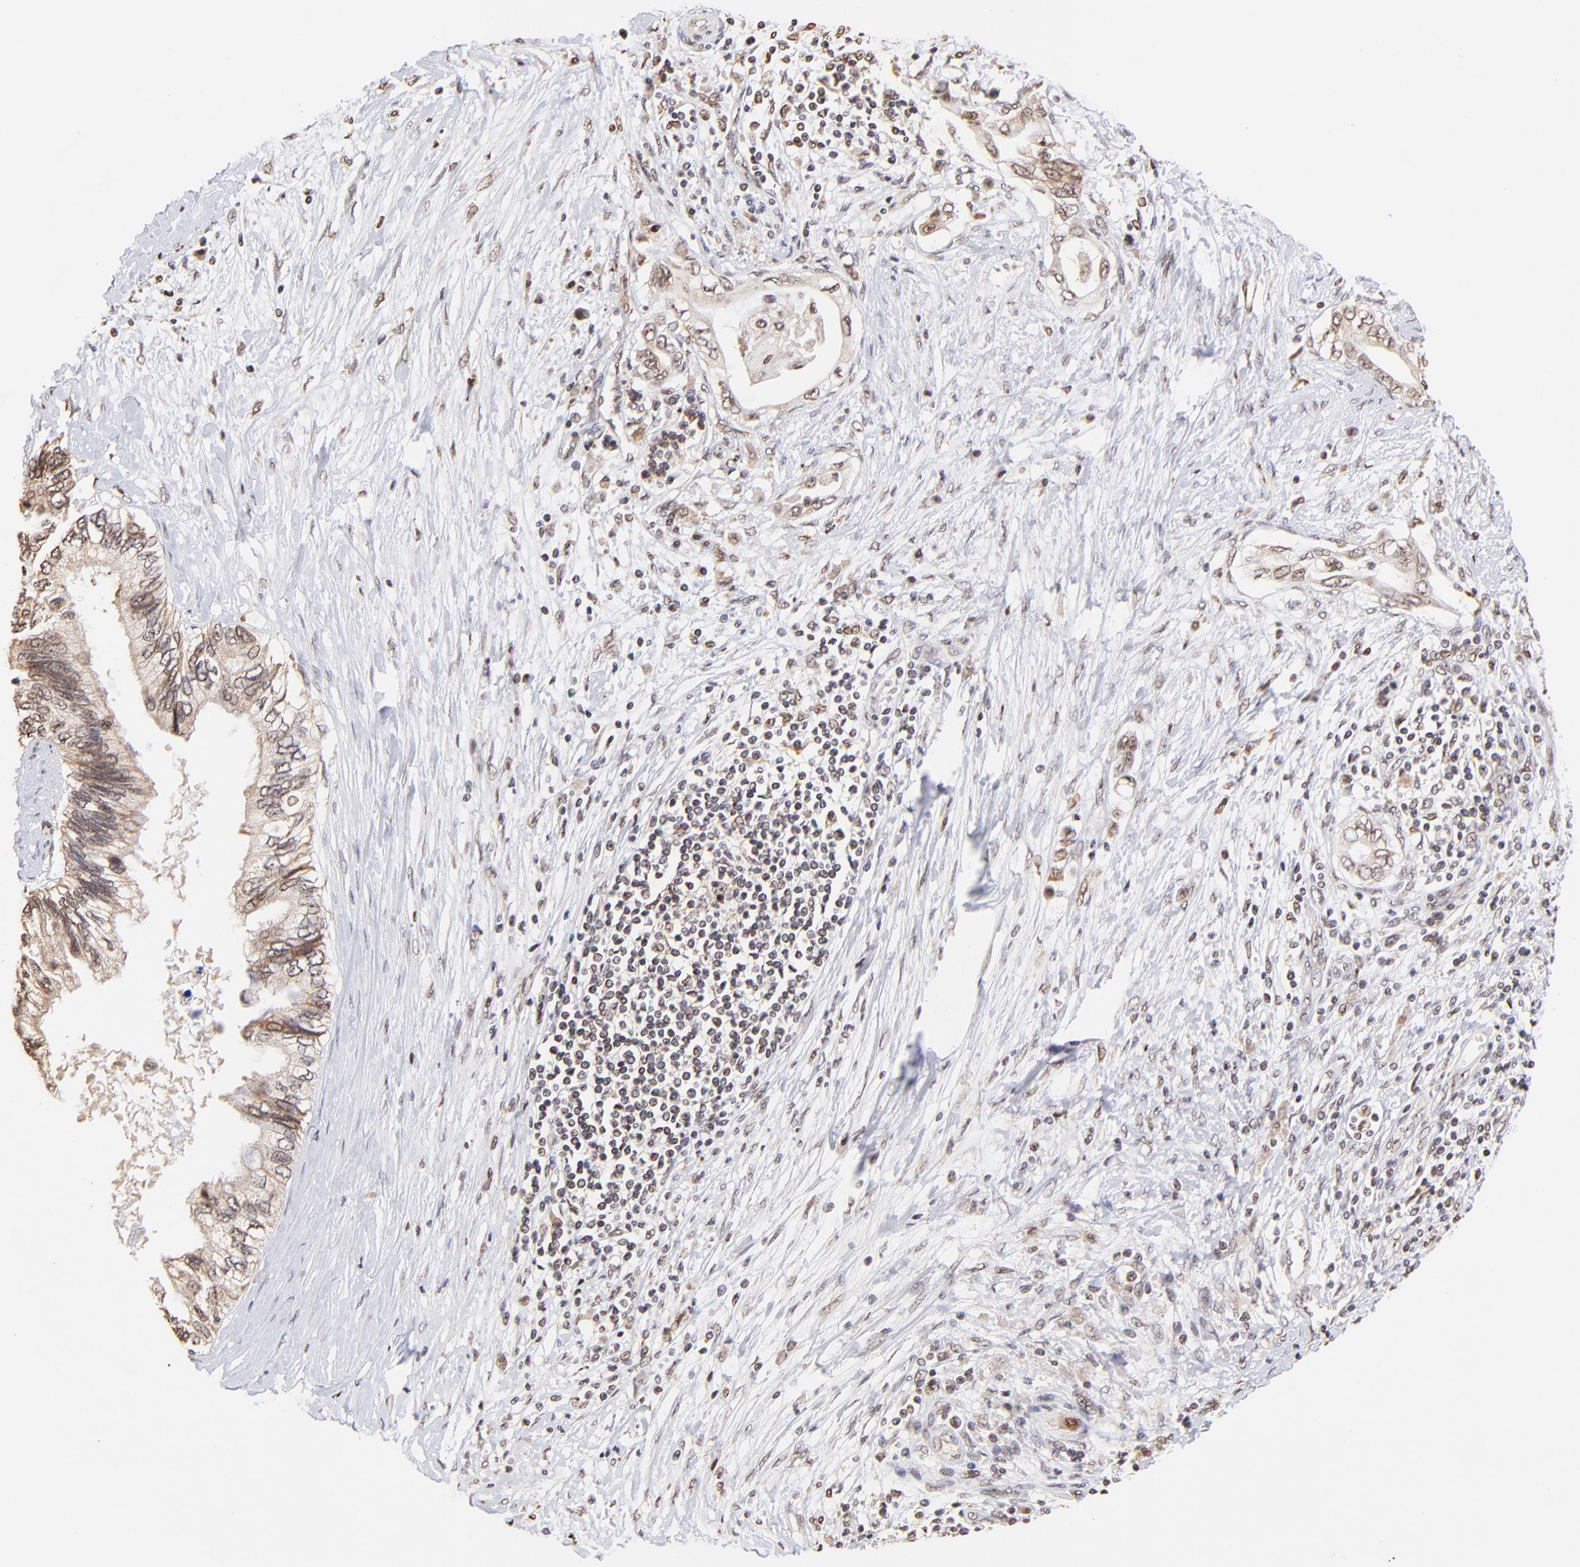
{"staining": {"intensity": "weak", "quantity": ">75%", "location": "cytoplasmic/membranous,nuclear"}, "tissue": "pancreatic cancer", "cell_type": "Tumor cells", "image_type": "cancer", "snomed": [{"axis": "morphology", "description": "Adenocarcinoma, NOS"}, {"axis": "topography", "description": "Pancreas"}], "caption": "Tumor cells display low levels of weak cytoplasmic/membranous and nuclear expression in approximately >75% of cells in pancreatic cancer.", "gene": "ZNF670", "patient": {"sex": "female", "age": 66}}